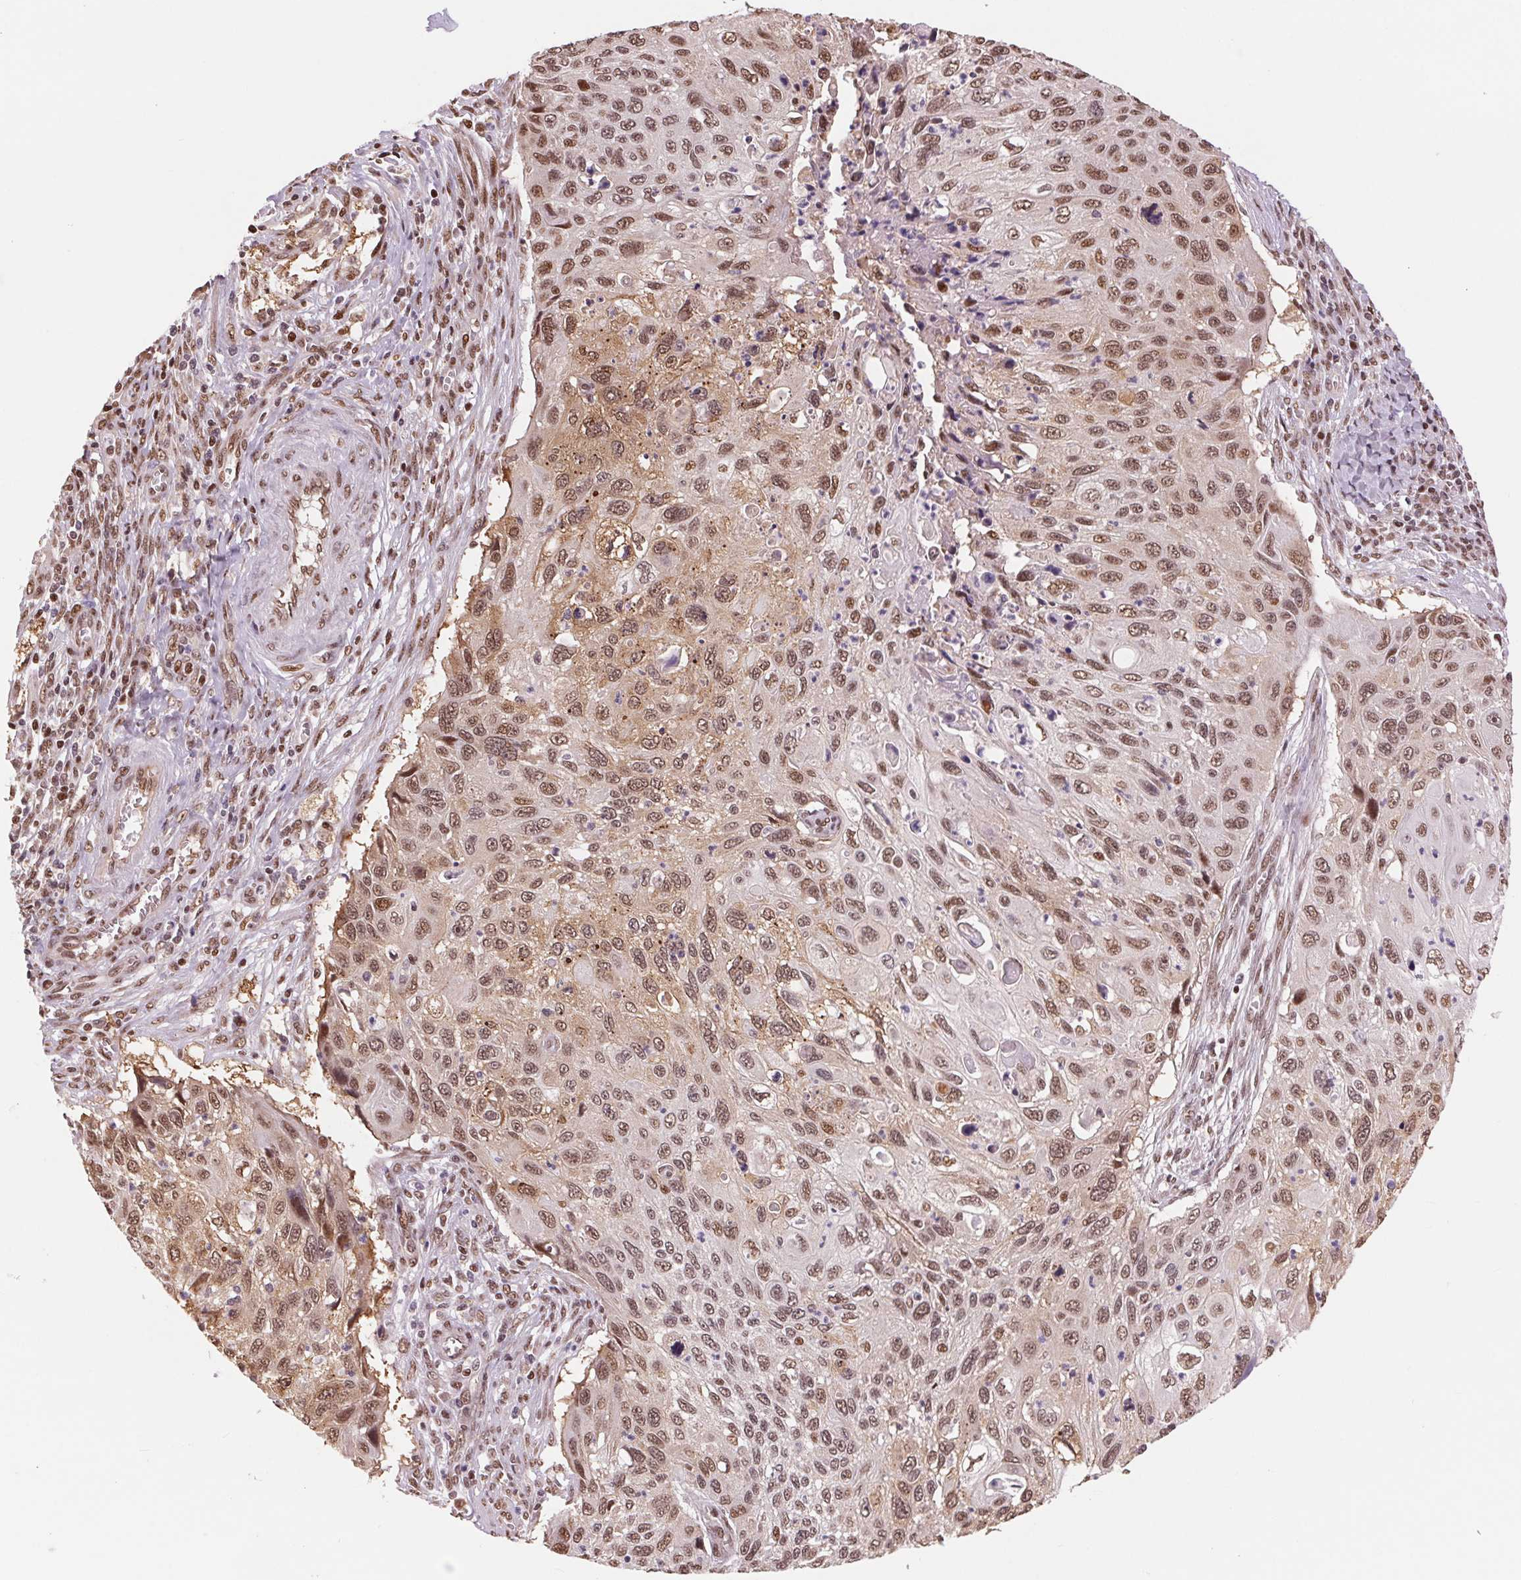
{"staining": {"intensity": "moderate", "quantity": ">75%", "location": "nuclear"}, "tissue": "cervical cancer", "cell_type": "Tumor cells", "image_type": "cancer", "snomed": [{"axis": "morphology", "description": "Squamous cell carcinoma, NOS"}, {"axis": "topography", "description": "Cervix"}], "caption": "IHC of cervical cancer reveals medium levels of moderate nuclear expression in approximately >75% of tumor cells. The protein of interest is shown in brown color, while the nuclei are stained blue.", "gene": "RAD23A", "patient": {"sex": "female", "age": 70}}